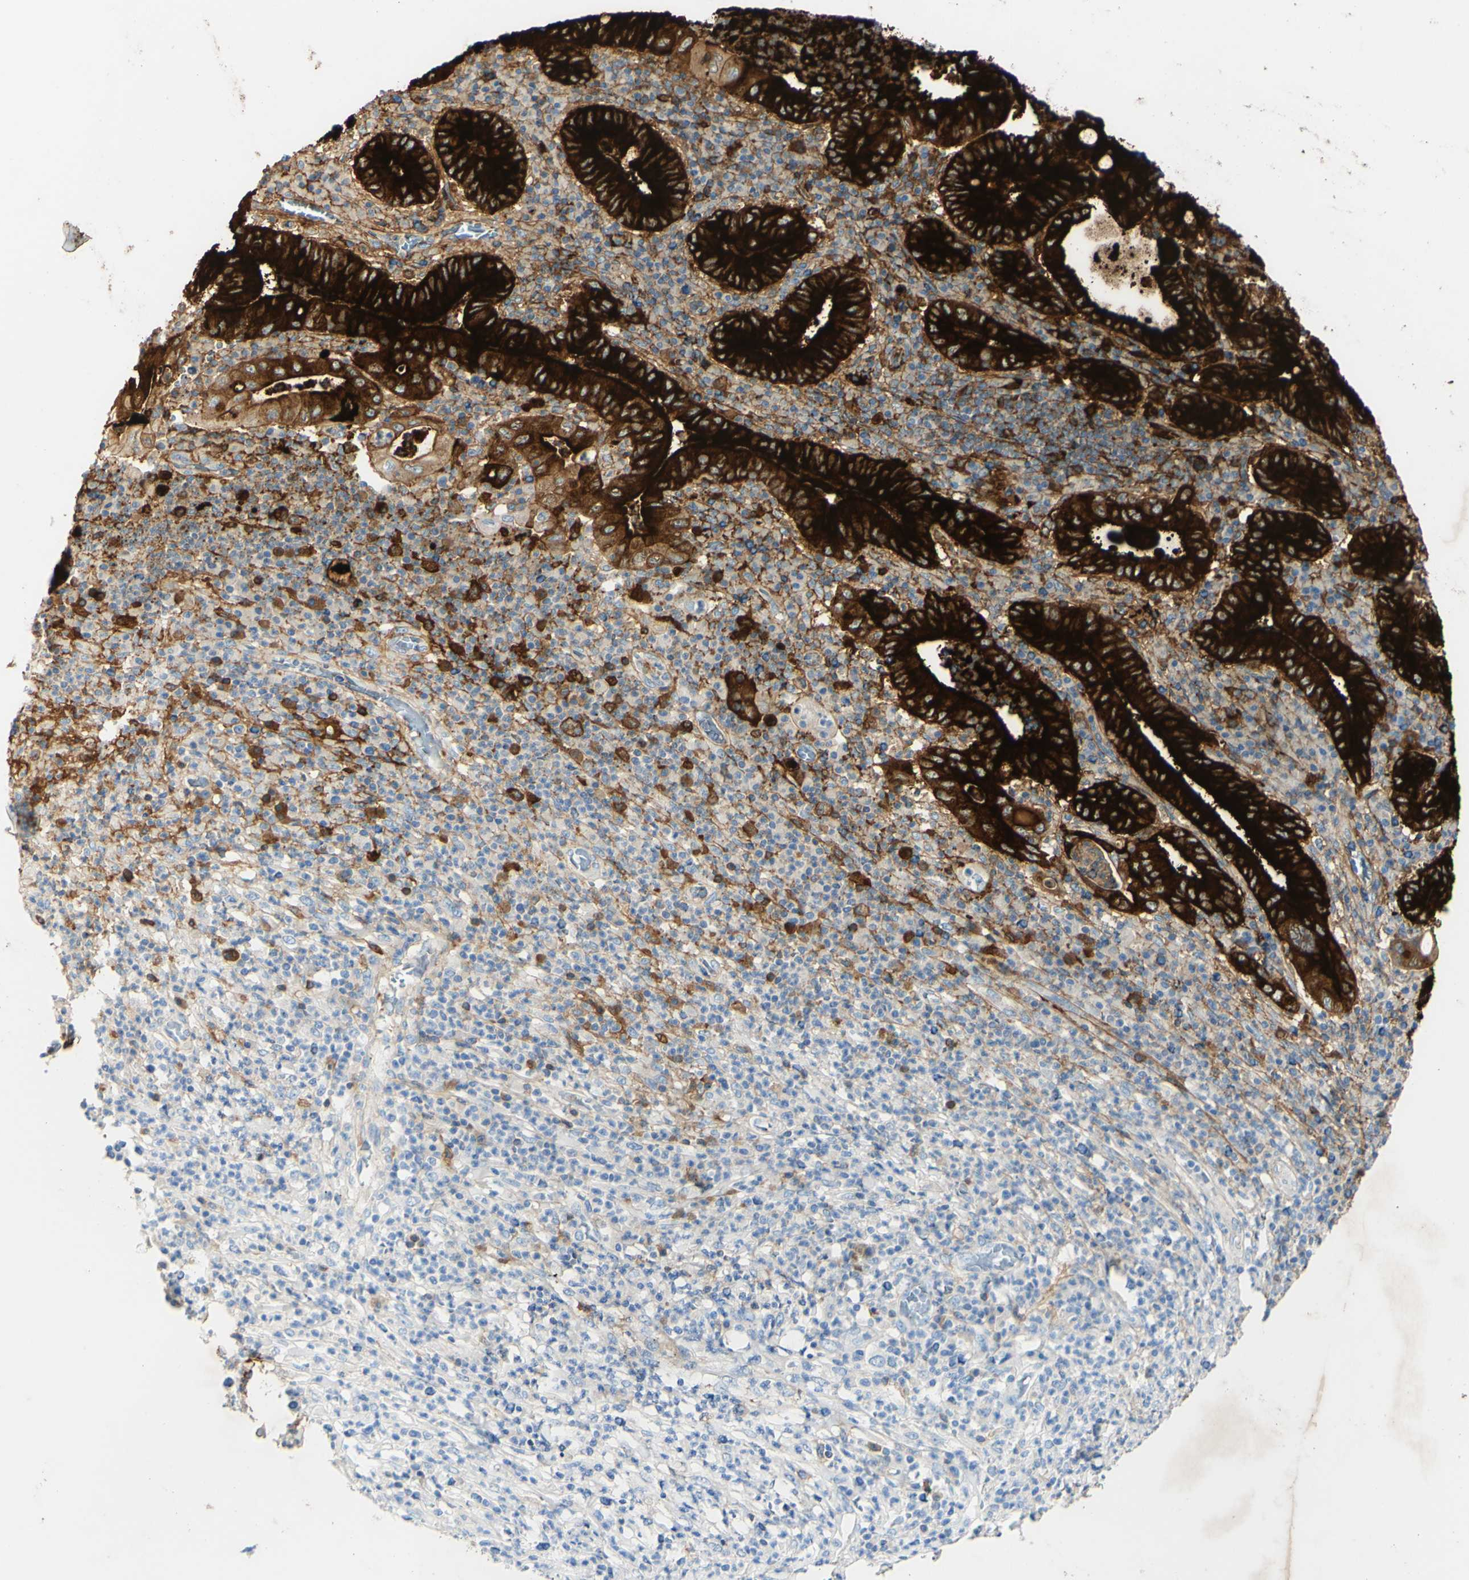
{"staining": {"intensity": "strong", "quantity": ">75%", "location": "cytoplasmic/membranous"}, "tissue": "stomach cancer", "cell_type": "Tumor cells", "image_type": "cancer", "snomed": [{"axis": "morphology", "description": "Normal tissue, NOS"}, {"axis": "morphology", "description": "Adenocarcinoma, NOS"}, {"axis": "topography", "description": "Esophagus"}, {"axis": "topography", "description": "Stomach, upper"}, {"axis": "topography", "description": "Peripheral nerve tissue"}], "caption": "Strong cytoplasmic/membranous protein staining is present in about >75% of tumor cells in stomach adenocarcinoma.", "gene": "PIGR", "patient": {"sex": "male", "age": 62}}